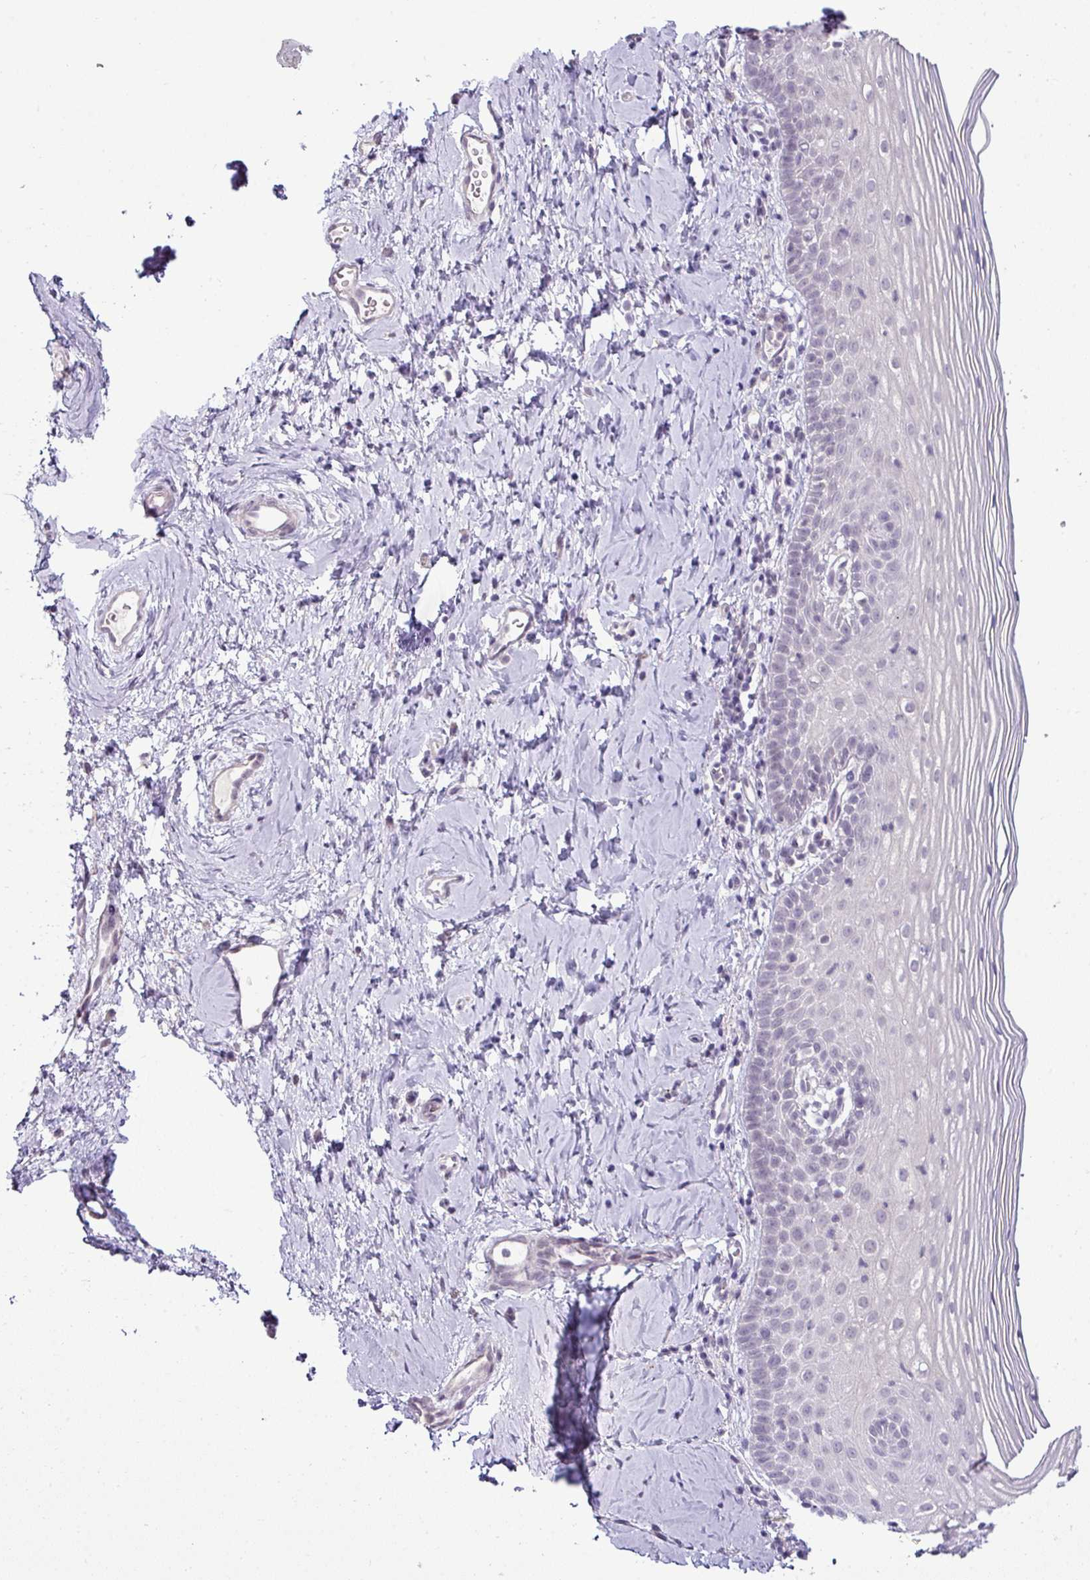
{"staining": {"intensity": "negative", "quantity": "none", "location": "none"}, "tissue": "cervix", "cell_type": "Glandular cells", "image_type": "normal", "snomed": [{"axis": "morphology", "description": "Normal tissue, NOS"}, {"axis": "topography", "description": "Cervix"}], "caption": "Unremarkable cervix was stained to show a protein in brown. There is no significant staining in glandular cells.", "gene": "HBEGF", "patient": {"sex": "female", "age": 44}}